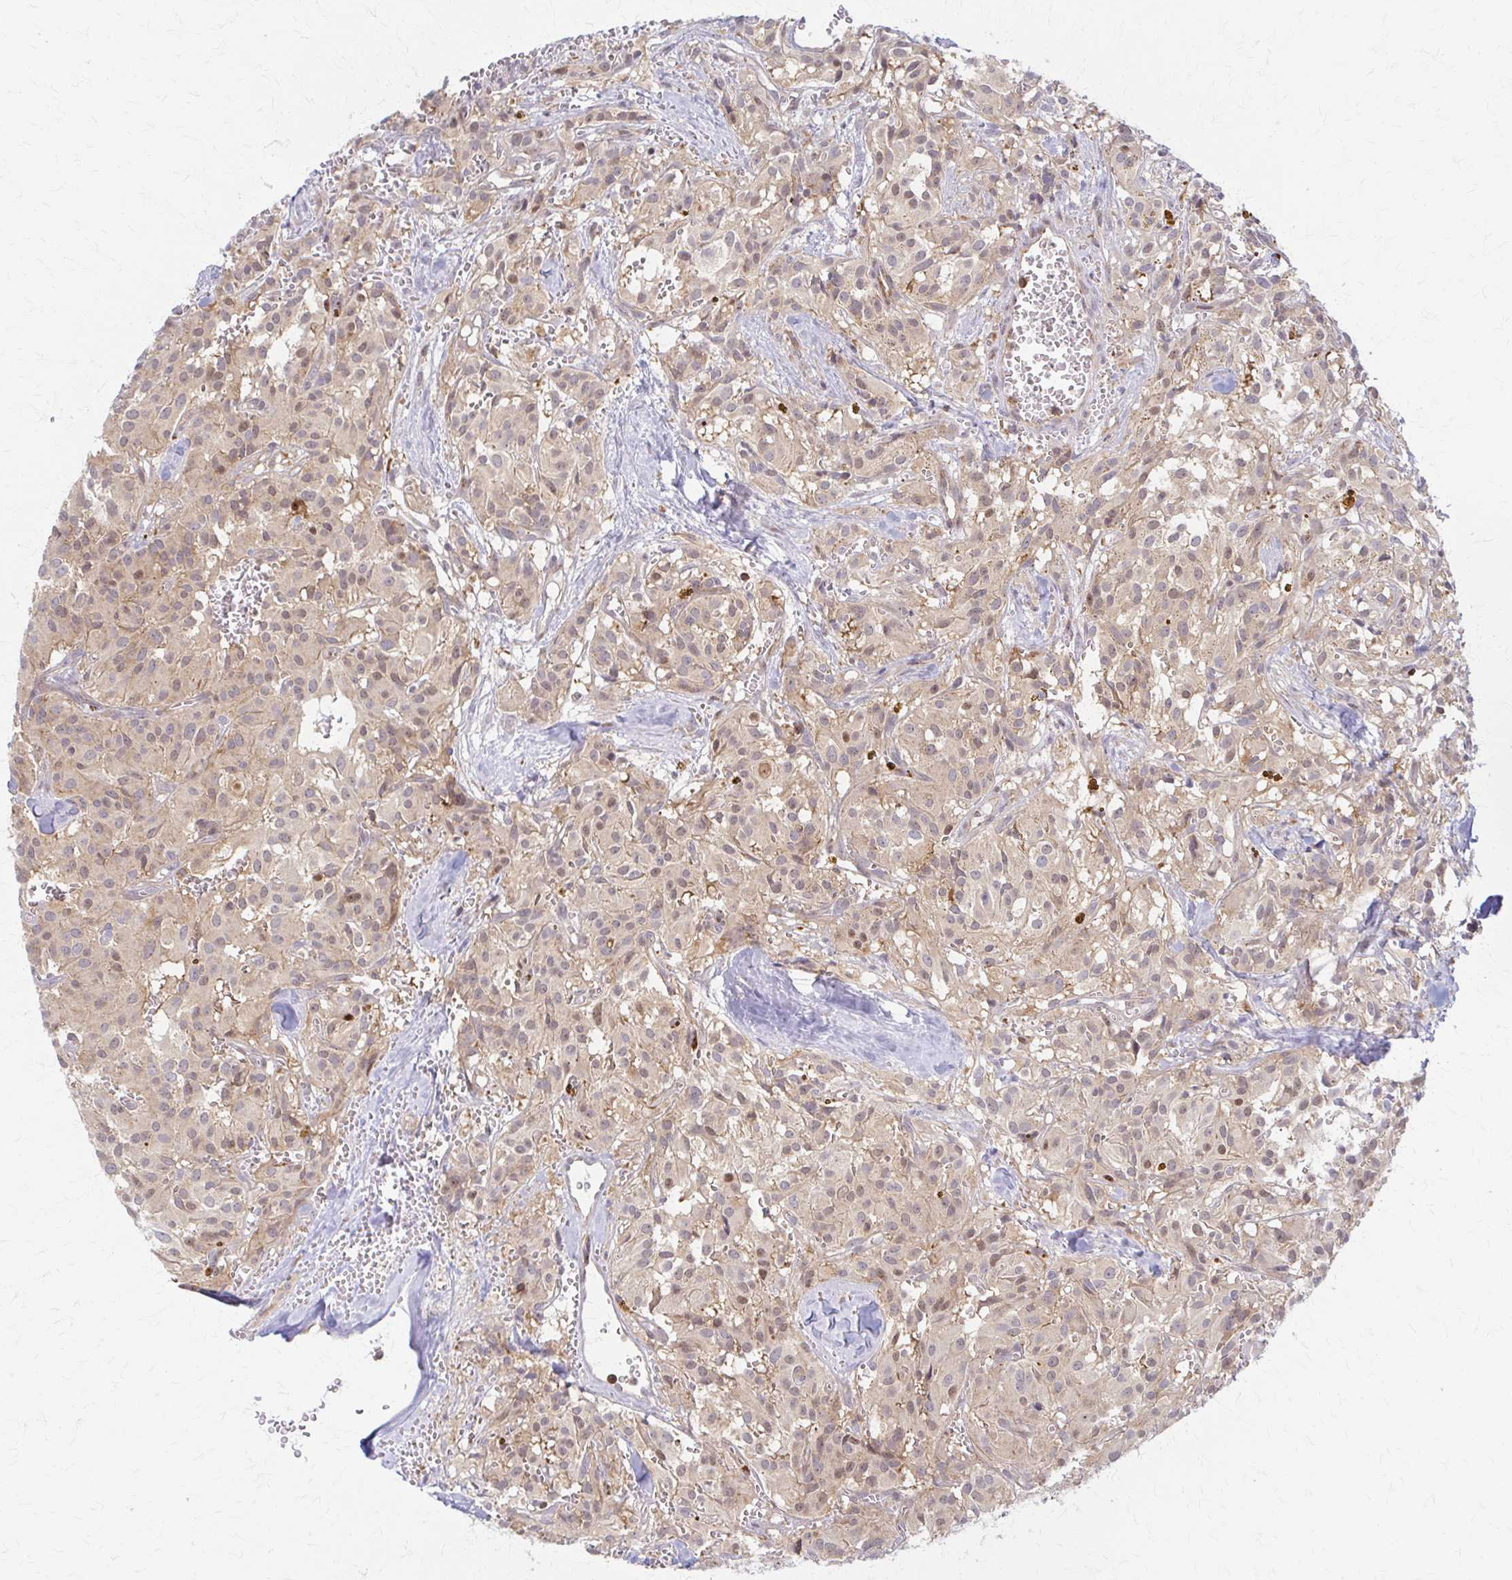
{"staining": {"intensity": "weak", "quantity": "25%-75%", "location": "cytoplasmic/membranous"}, "tissue": "glioma", "cell_type": "Tumor cells", "image_type": "cancer", "snomed": [{"axis": "morphology", "description": "Glioma, malignant, Low grade"}, {"axis": "topography", "description": "Brain"}], "caption": "Malignant glioma (low-grade) stained with a brown dye shows weak cytoplasmic/membranous positive expression in about 25%-75% of tumor cells.", "gene": "ARHGAP35", "patient": {"sex": "male", "age": 42}}